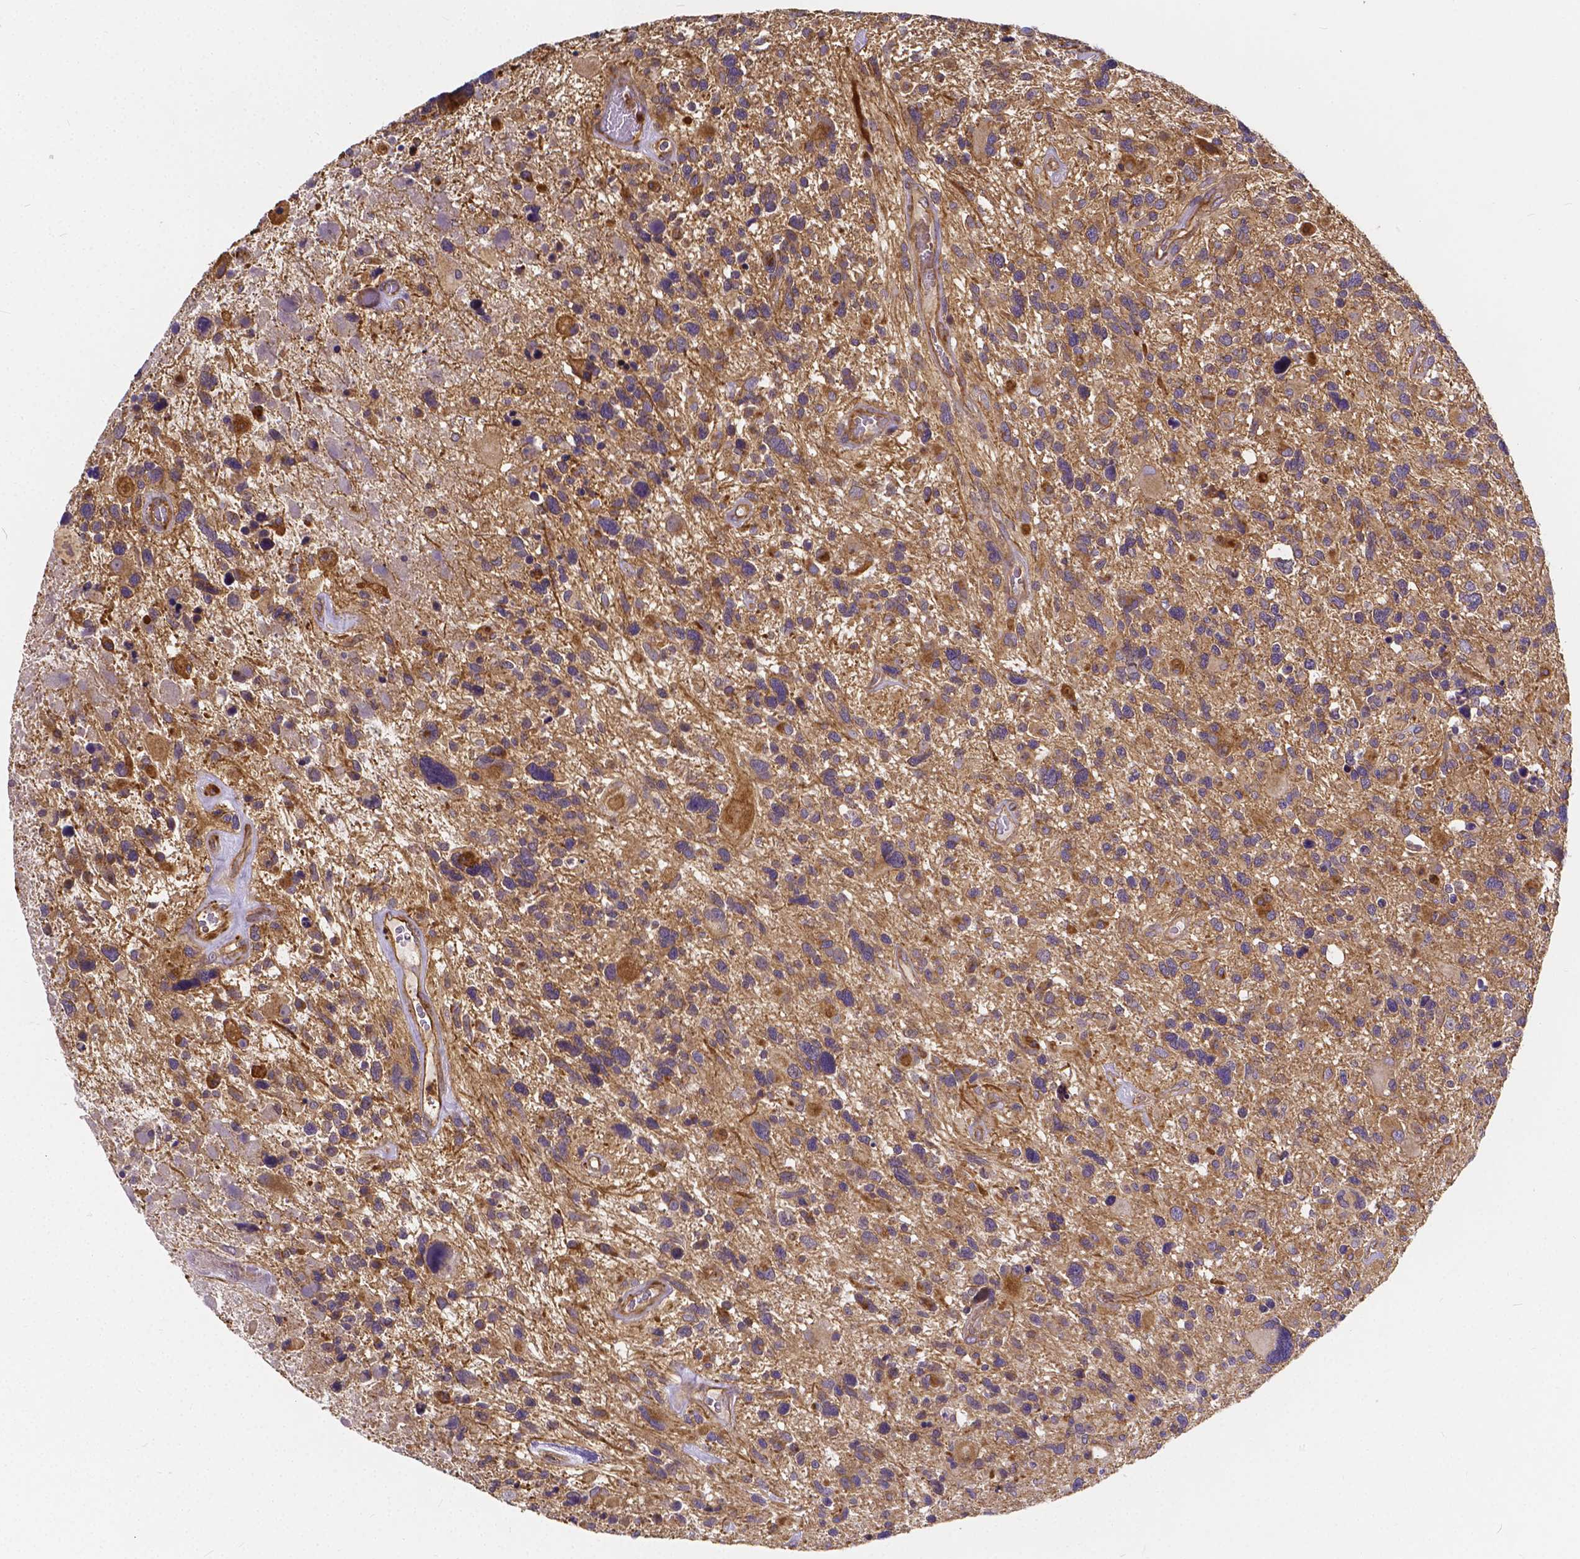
{"staining": {"intensity": "moderate", "quantity": ">75%", "location": "cytoplasmic/membranous"}, "tissue": "glioma", "cell_type": "Tumor cells", "image_type": "cancer", "snomed": [{"axis": "morphology", "description": "Glioma, malignant, High grade"}, {"axis": "topography", "description": "Brain"}], "caption": "A medium amount of moderate cytoplasmic/membranous positivity is identified in about >75% of tumor cells in malignant glioma (high-grade) tissue.", "gene": "CLINT1", "patient": {"sex": "male", "age": 49}}